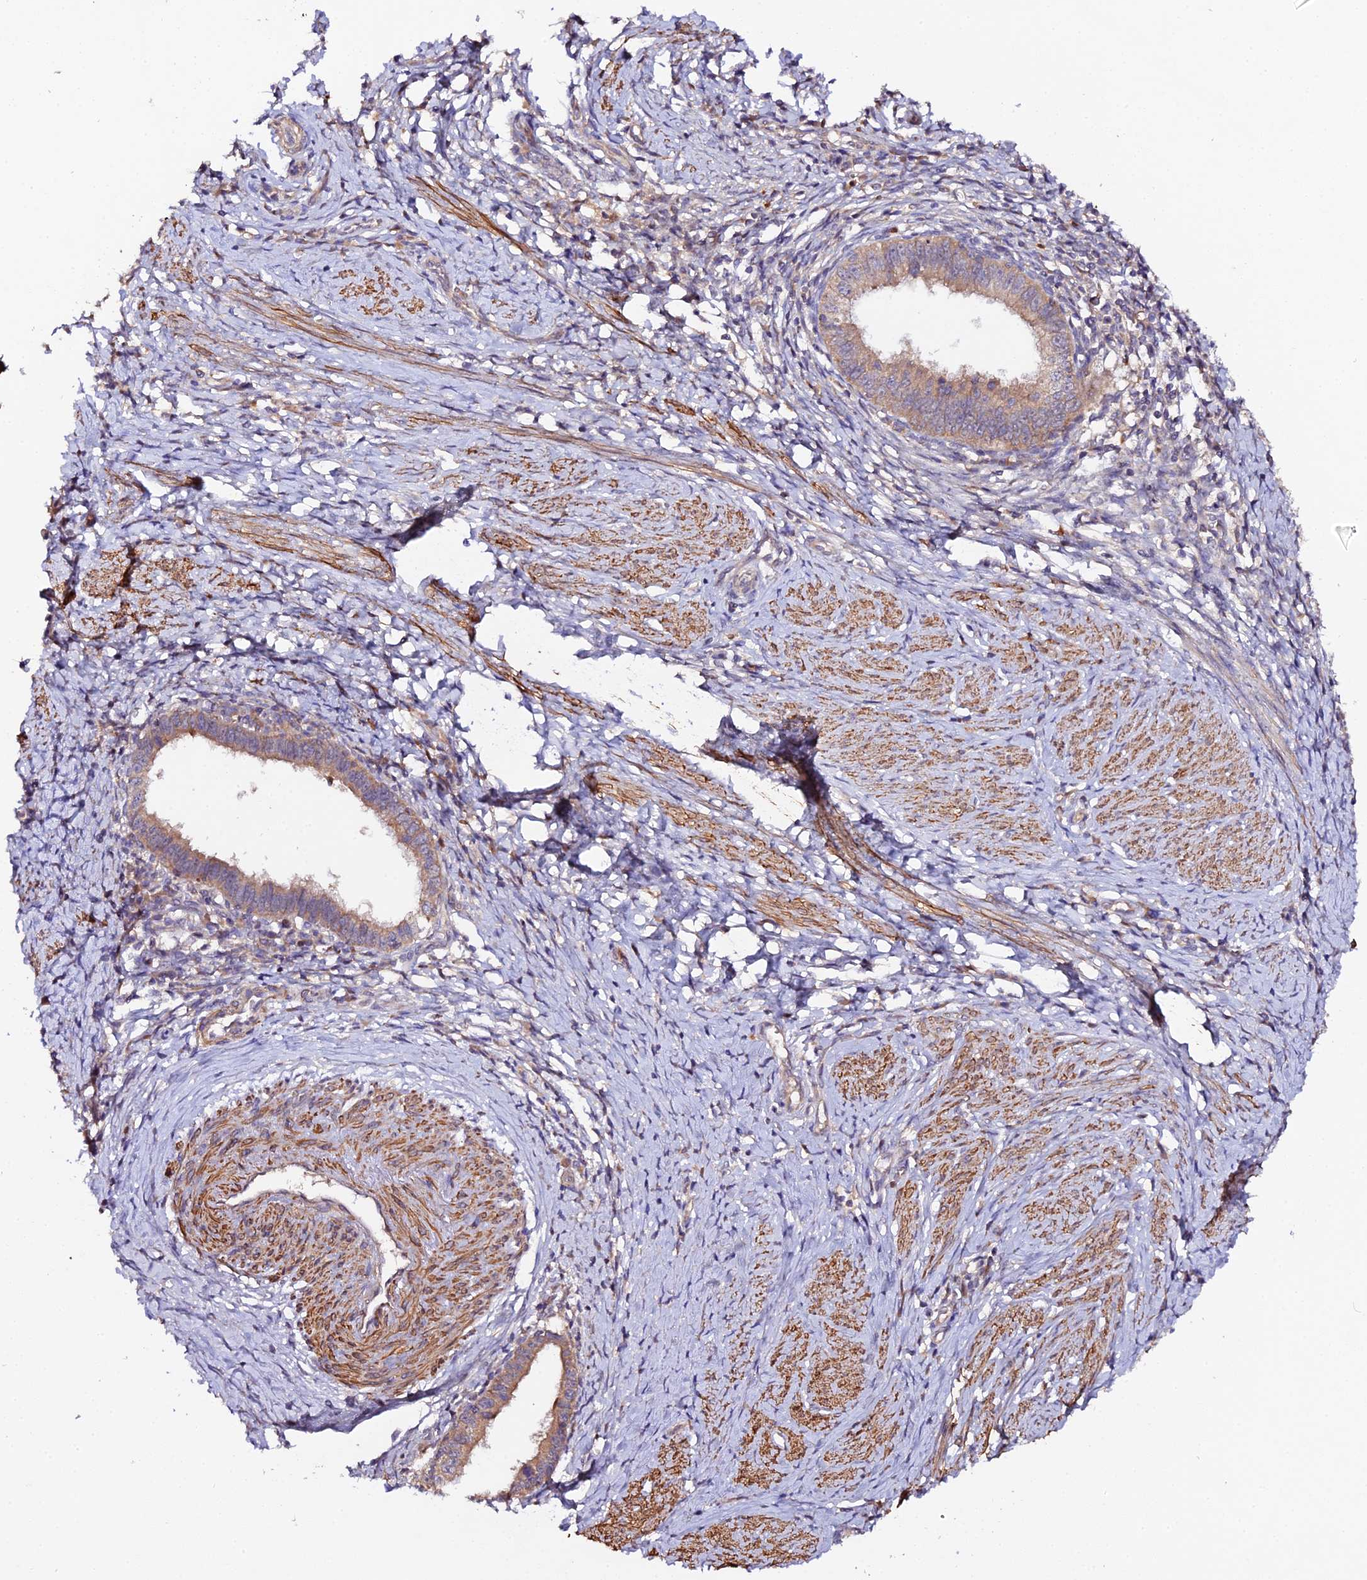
{"staining": {"intensity": "moderate", "quantity": ">75%", "location": "cytoplasmic/membranous"}, "tissue": "cervical cancer", "cell_type": "Tumor cells", "image_type": "cancer", "snomed": [{"axis": "morphology", "description": "Adenocarcinoma, NOS"}, {"axis": "topography", "description": "Cervix"}], "caption": "This micrograph shows immunohistochemistry (IHC) staining of human cervical adenocarcinoma, with medium moderate cytoplasmic/membranous positivity in about >75% of tumor cells.", "gene": "TRIM26", "patient": {"sex": "female", "age": 36}}